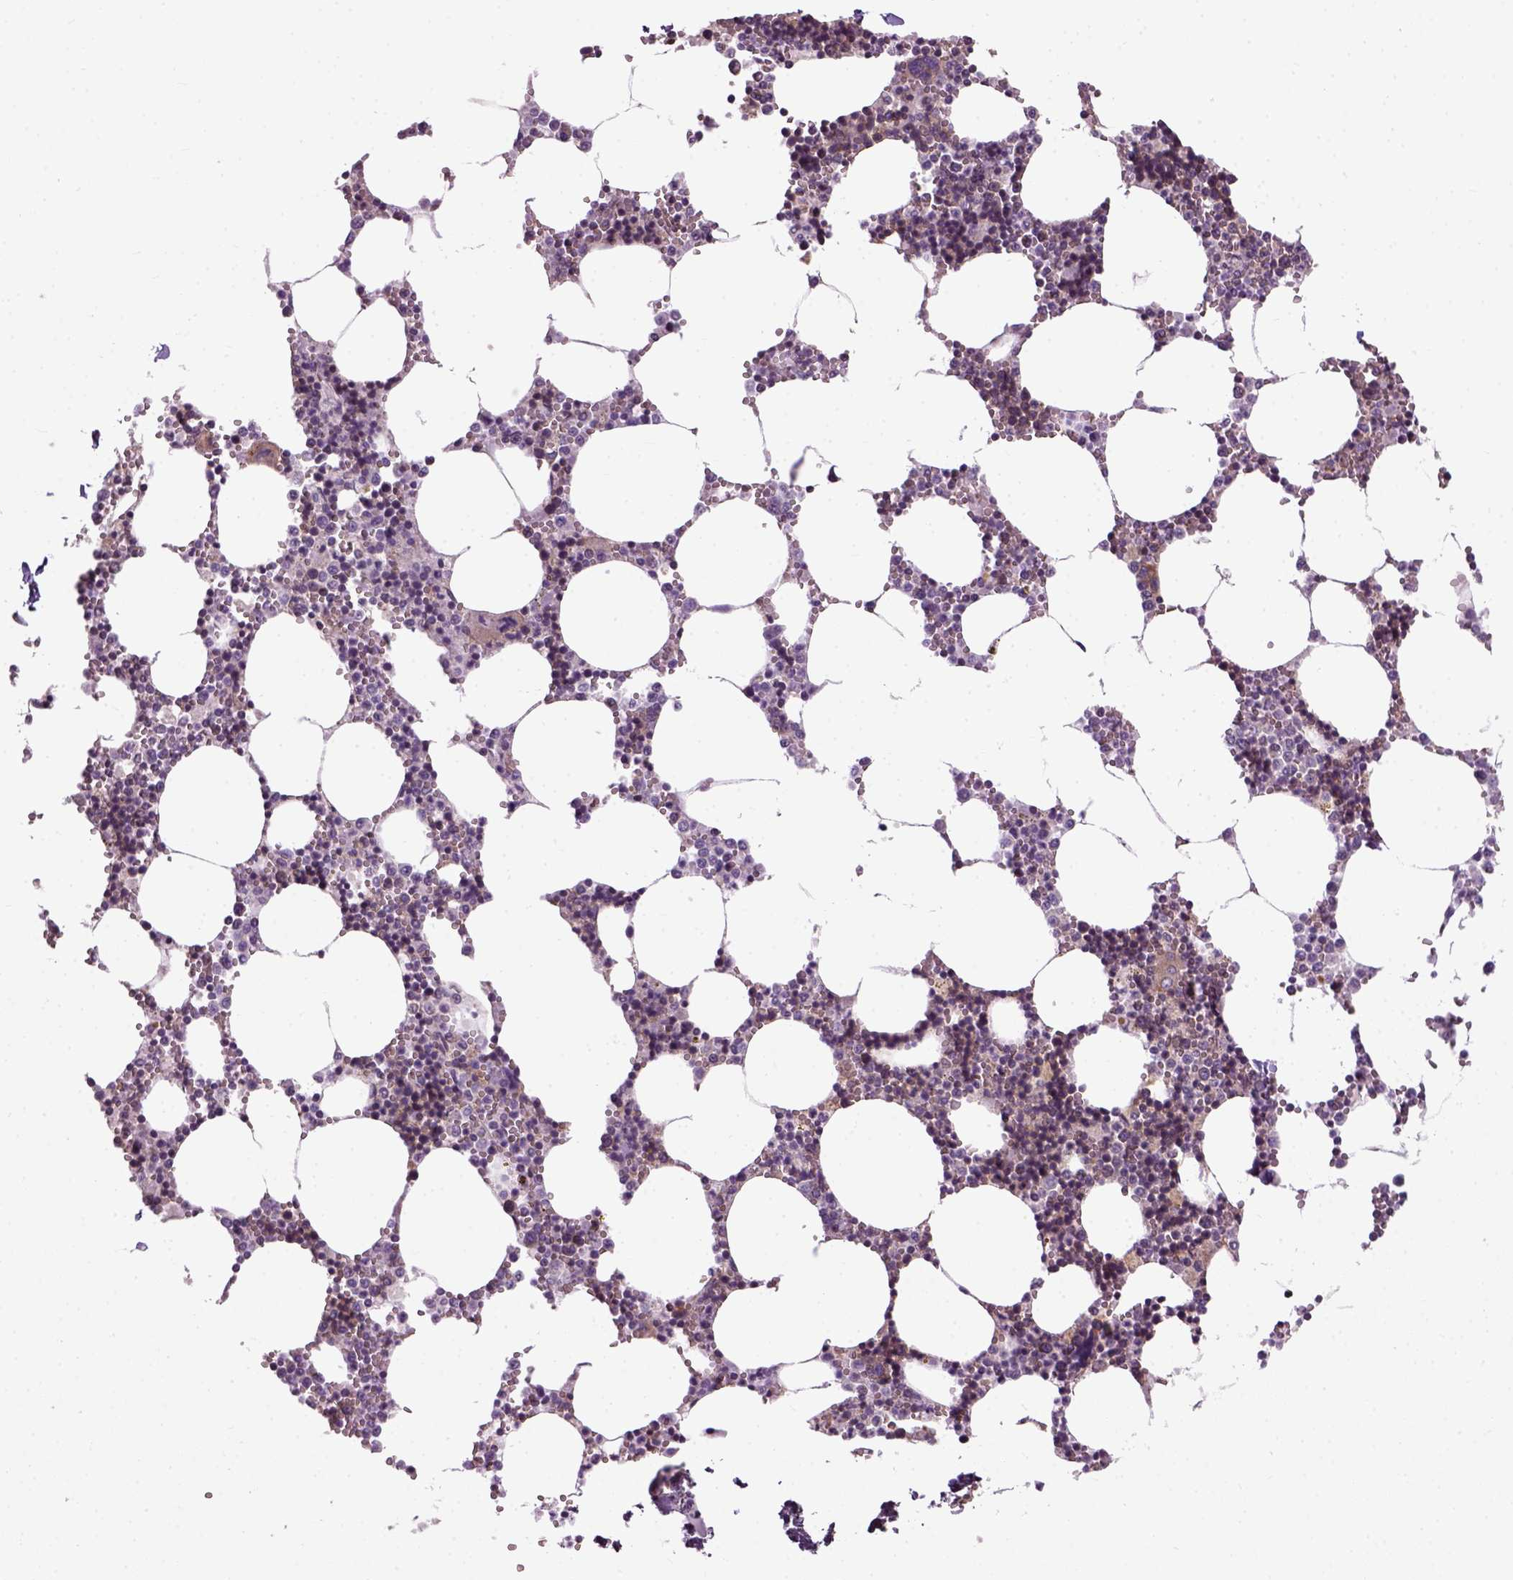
{"staining": {"intensity": "moderate", "quantity": "<25%", "location": "cytoplasmic/membranous"}, "tissue": "bone marrow", "cell_type": "Hematopoietic cells", "image_type": "normal", "snomed": [{"axis": "morphology", "description": "Normal tissue, NOS"}, {"axis": "topography", "description": "Bone marrow"}], "caption": "Immunohistochemistry photomicrograph of normal bone marrow: bone marrow stained using IHC demonstrates low levels of moderate protein expression localized specifically in the cytoplasmic/membranous of hematopoietic cells, appearing as a cytoplasmic/membranous brown color.", "gene": "XK", "patient": {"sex": "male", "age": 54}}